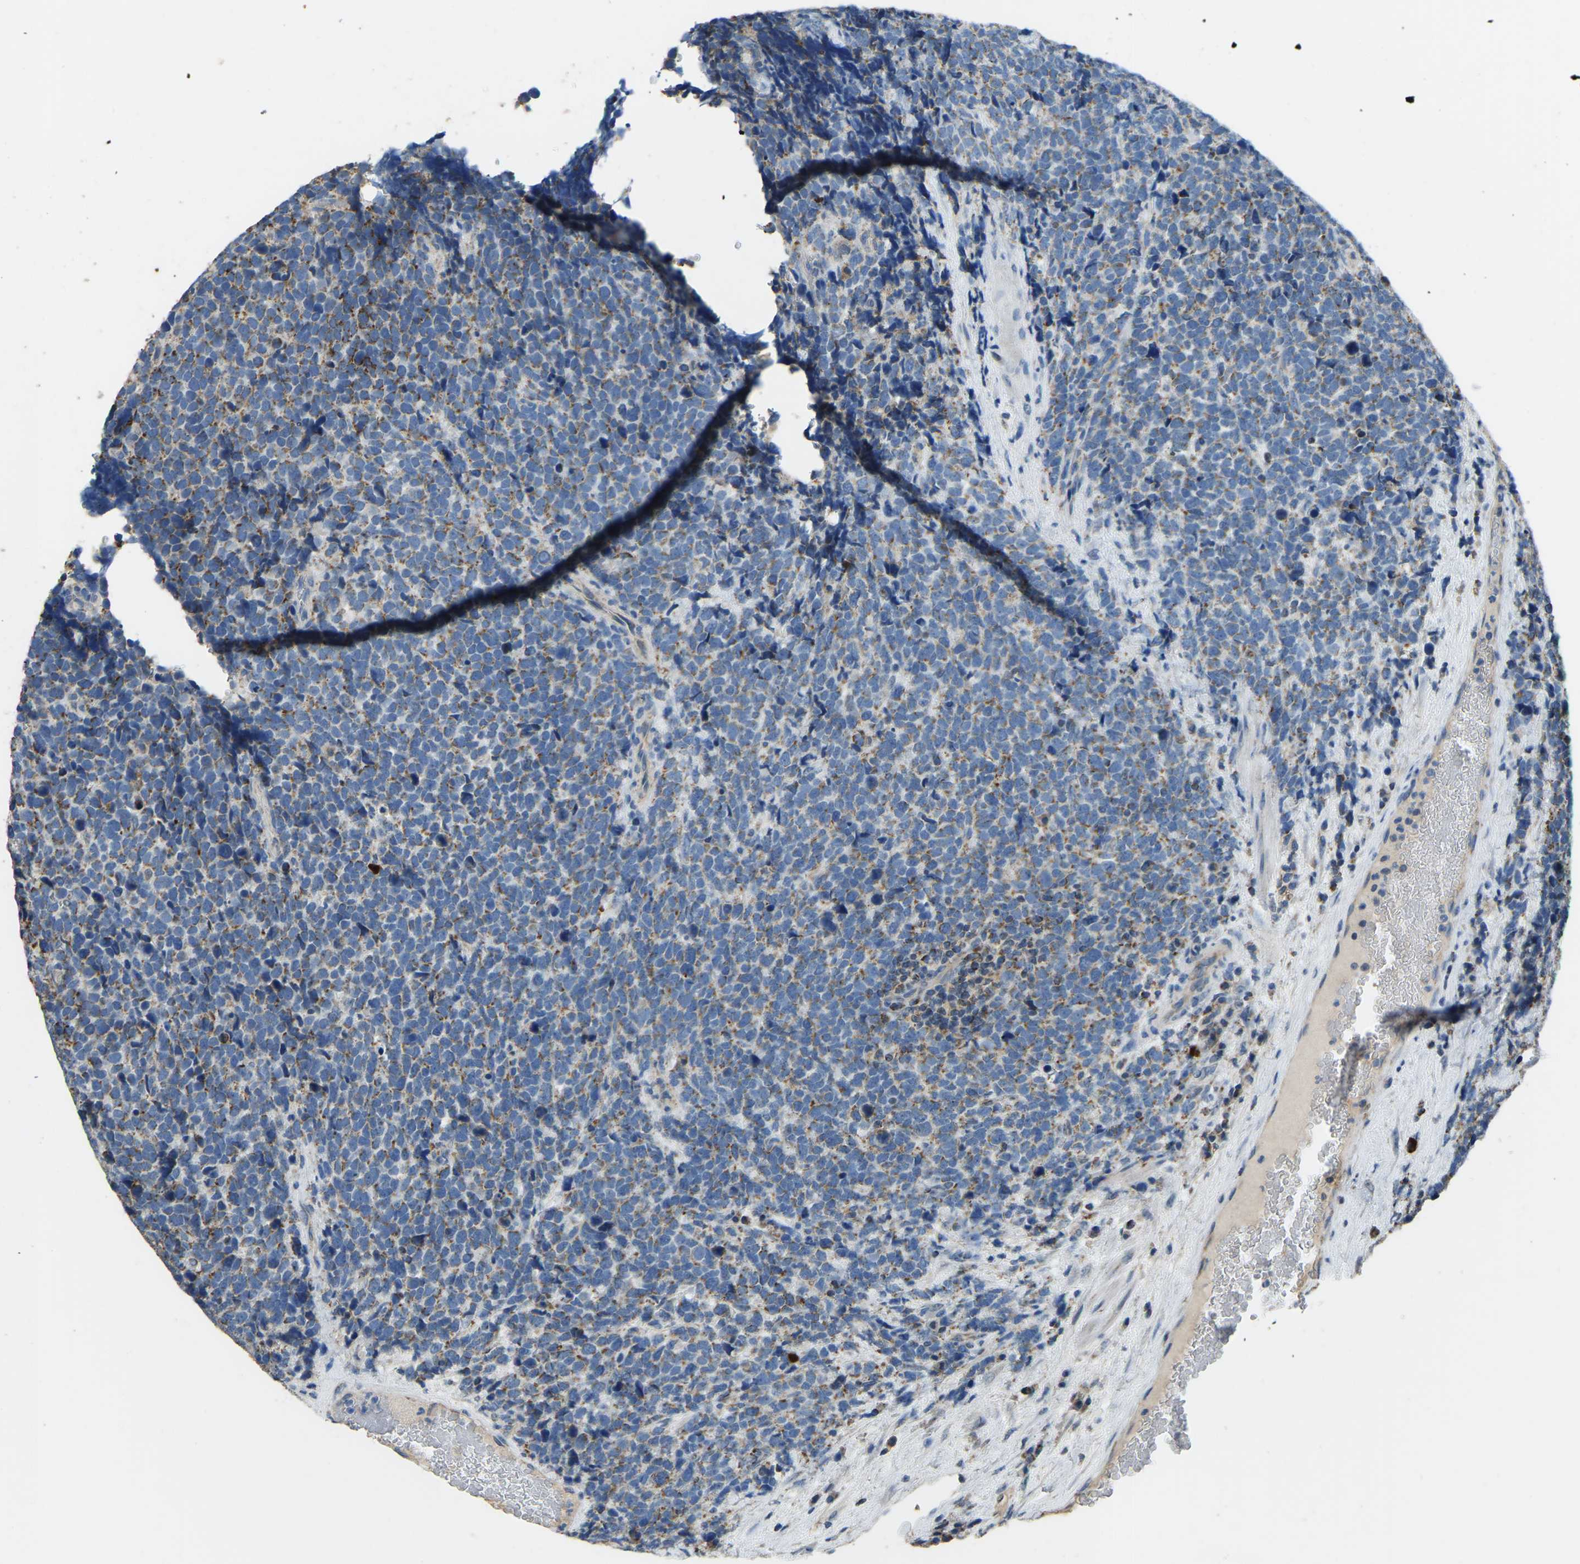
{"staining": {"intensity": "moderate", "quantity": "25%-75%", "location": "cytoplasmic/membranous"}, "tissue": "urothelial cancer", "cell_type": "Tumor cells", "image_type": "cancer", "snomed": [{"axis": "morphology", "description": "Urothelial carcinoma, High grade"}, {"axis": "topography", "description": "Urinary bladder"}], "caption": "A medium amount of moderate cytoplasmic/membranous expression is appreciated in about 25%-75% of tumor cells in urothelial cancer tissue.", "gene": "ZNF200", "patient": {"sex": "female", "age": 82}}